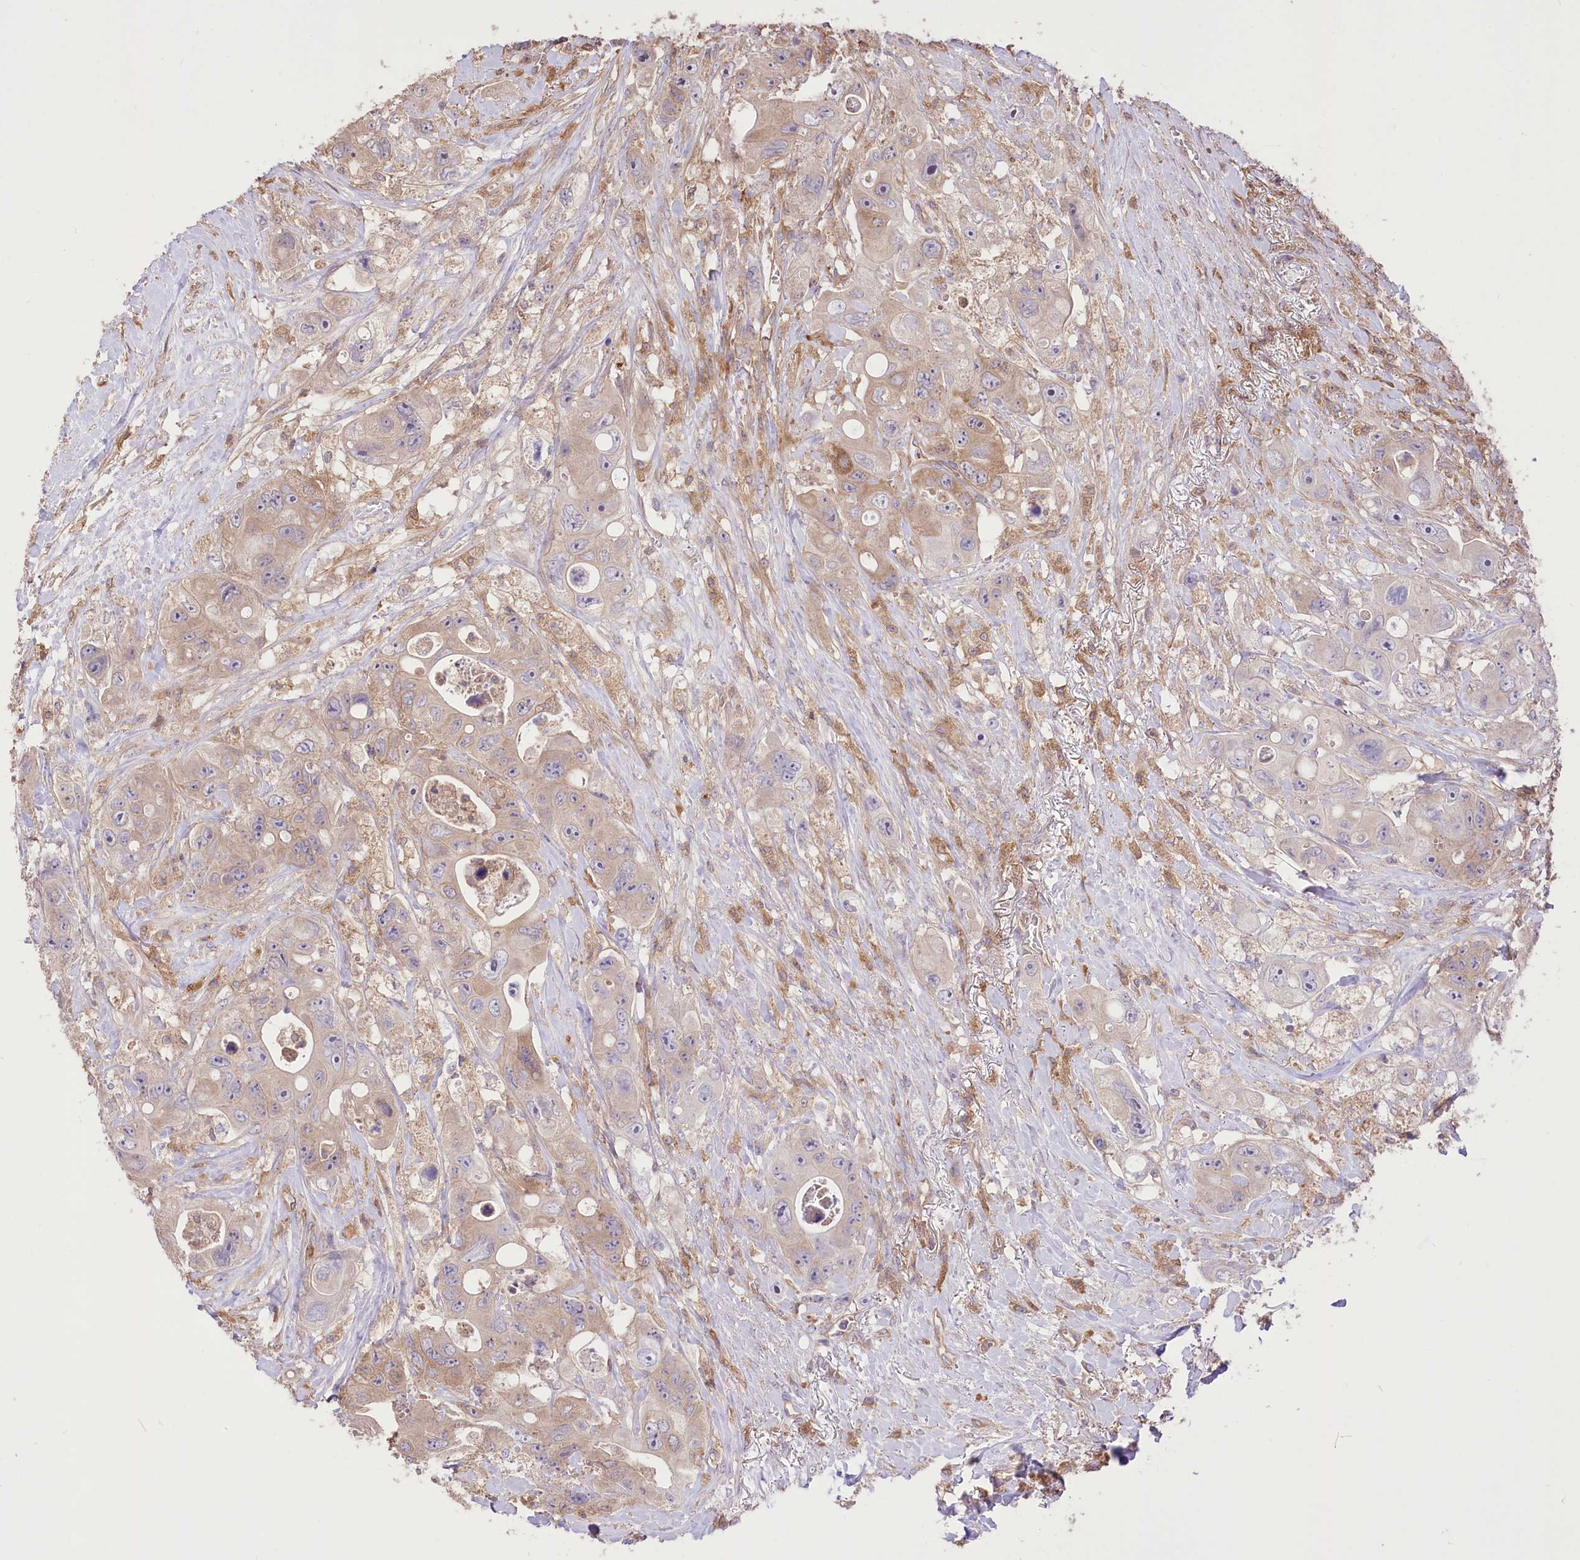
{"staining": {"intensity": "weak", "quantity": "<25%", "location": "cytoplasmic/membranous"}, "tissue": "colorectal cancer", "cell_type": "Tumor cells", "image_type": "cancer", "snomed": [{"axis": "morphology", "description": "Adenocarcinoma, NOS"}, {"axis": "topography", "description": "Colon"}], "caption": "Tumor cells show no significant protein staining in colorectal adenocarcinoma. The staining is performed using DAB (3,3'-diaminobenzidine) brown chromogen with nuclei counter-stained in using hematoxylin.", "gene": "XYLB", "patient": {"sex": "female", "age": 46}}